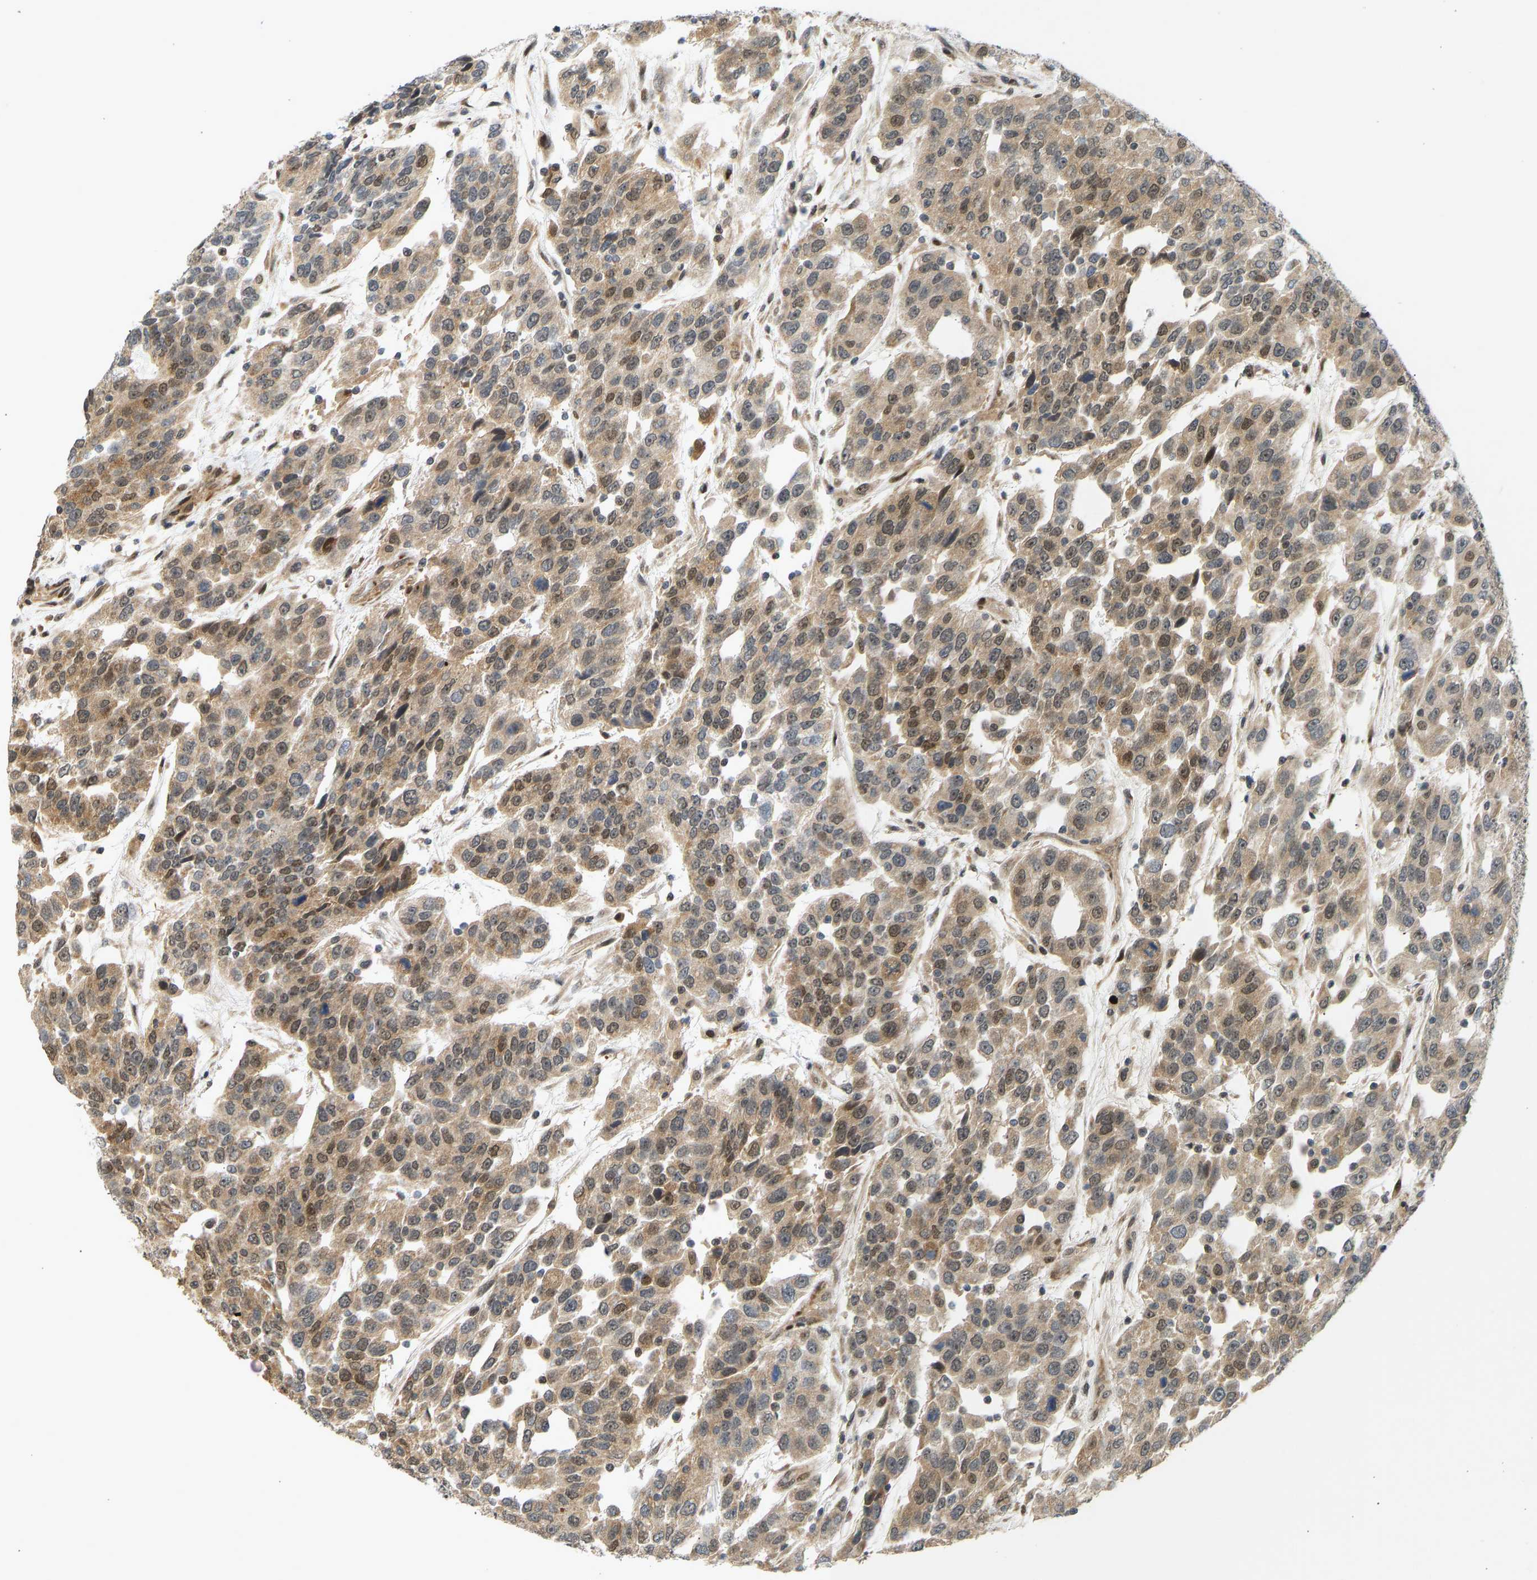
{"staining": {"intensity": "moderate", "quantity": ">75%", "location": "cytoplasmic/membranous,nuclear"}, "tissue": "urothelial cancer", "cell_type": "Tumor cells", "image_type": "cancer", "snomed": [{"axis": "morphology", "description": "Urothelial carcinoma, High grade"}, {"axis": "topography", "description": "Urinary bladder"}], "caption": "Brown immunohistochemical staining in human urothelial carcinoma (high-grade) shows moderate cytoplasmic/membranous and nuclear expression in about >75% of tumor cells. The staining is performed using DAB (3,3'-diaminobenzidine) brown chromogen to label protein expression. The nuclei are counter-stained blue using hematoxylin.", "gene": "BAG1", "patient": {"sex": "female", "age": 80}}